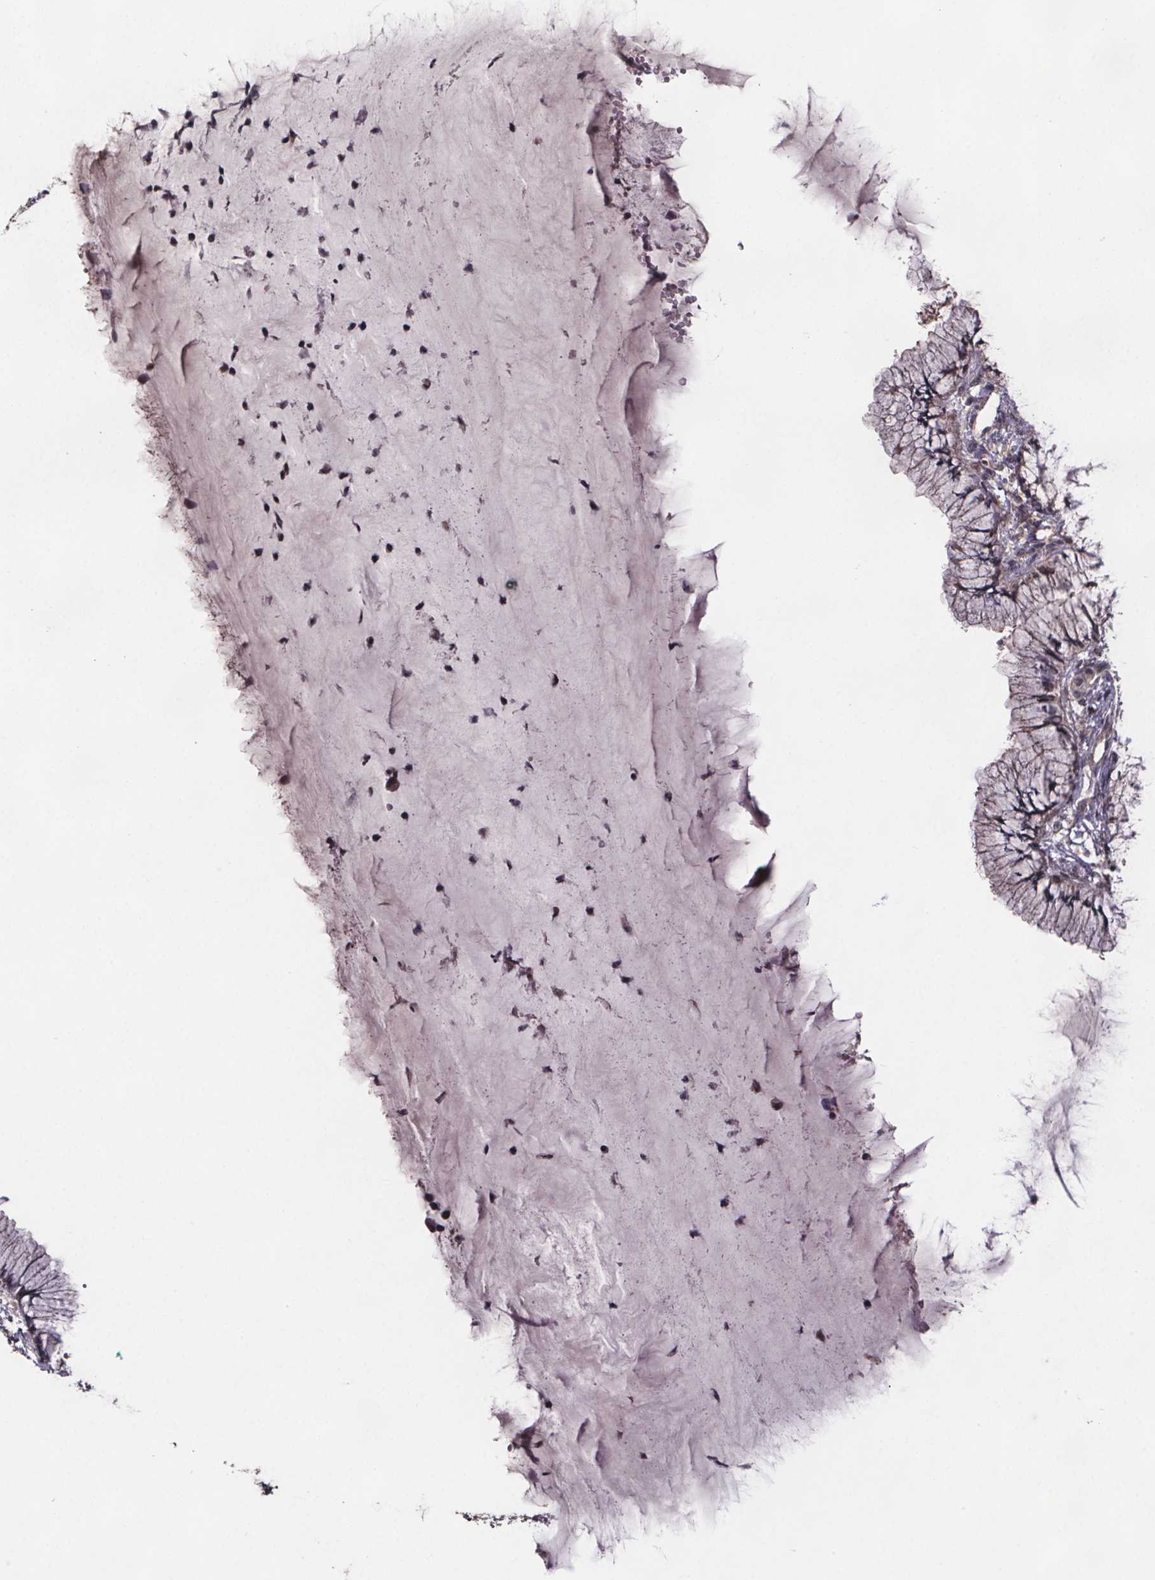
{"staining": {"intensity": "weak", "quantity": ">75%", "location": "cytoplasmic/membranous"}, "tissue": "cervix", "cell_type": "Glandular cells", "image_type": "normal", "snomed": [{"axis": "morphology", "description": "Normal tissue, NOS"}, {"axis": "topography", "description": "Cervix"}], "caption": "Cervix stained with immunohistochemistry (IHC) demonstrates weak cytoplasmic/membranous expression in approximately >75% of glandular cells. Using DAB (brown) and hematoxylin (blue) stains, captured at high magnification using brightfield microscopy.", "gene": "SAT1", "patient": {"sex": "female", "age": 37}}